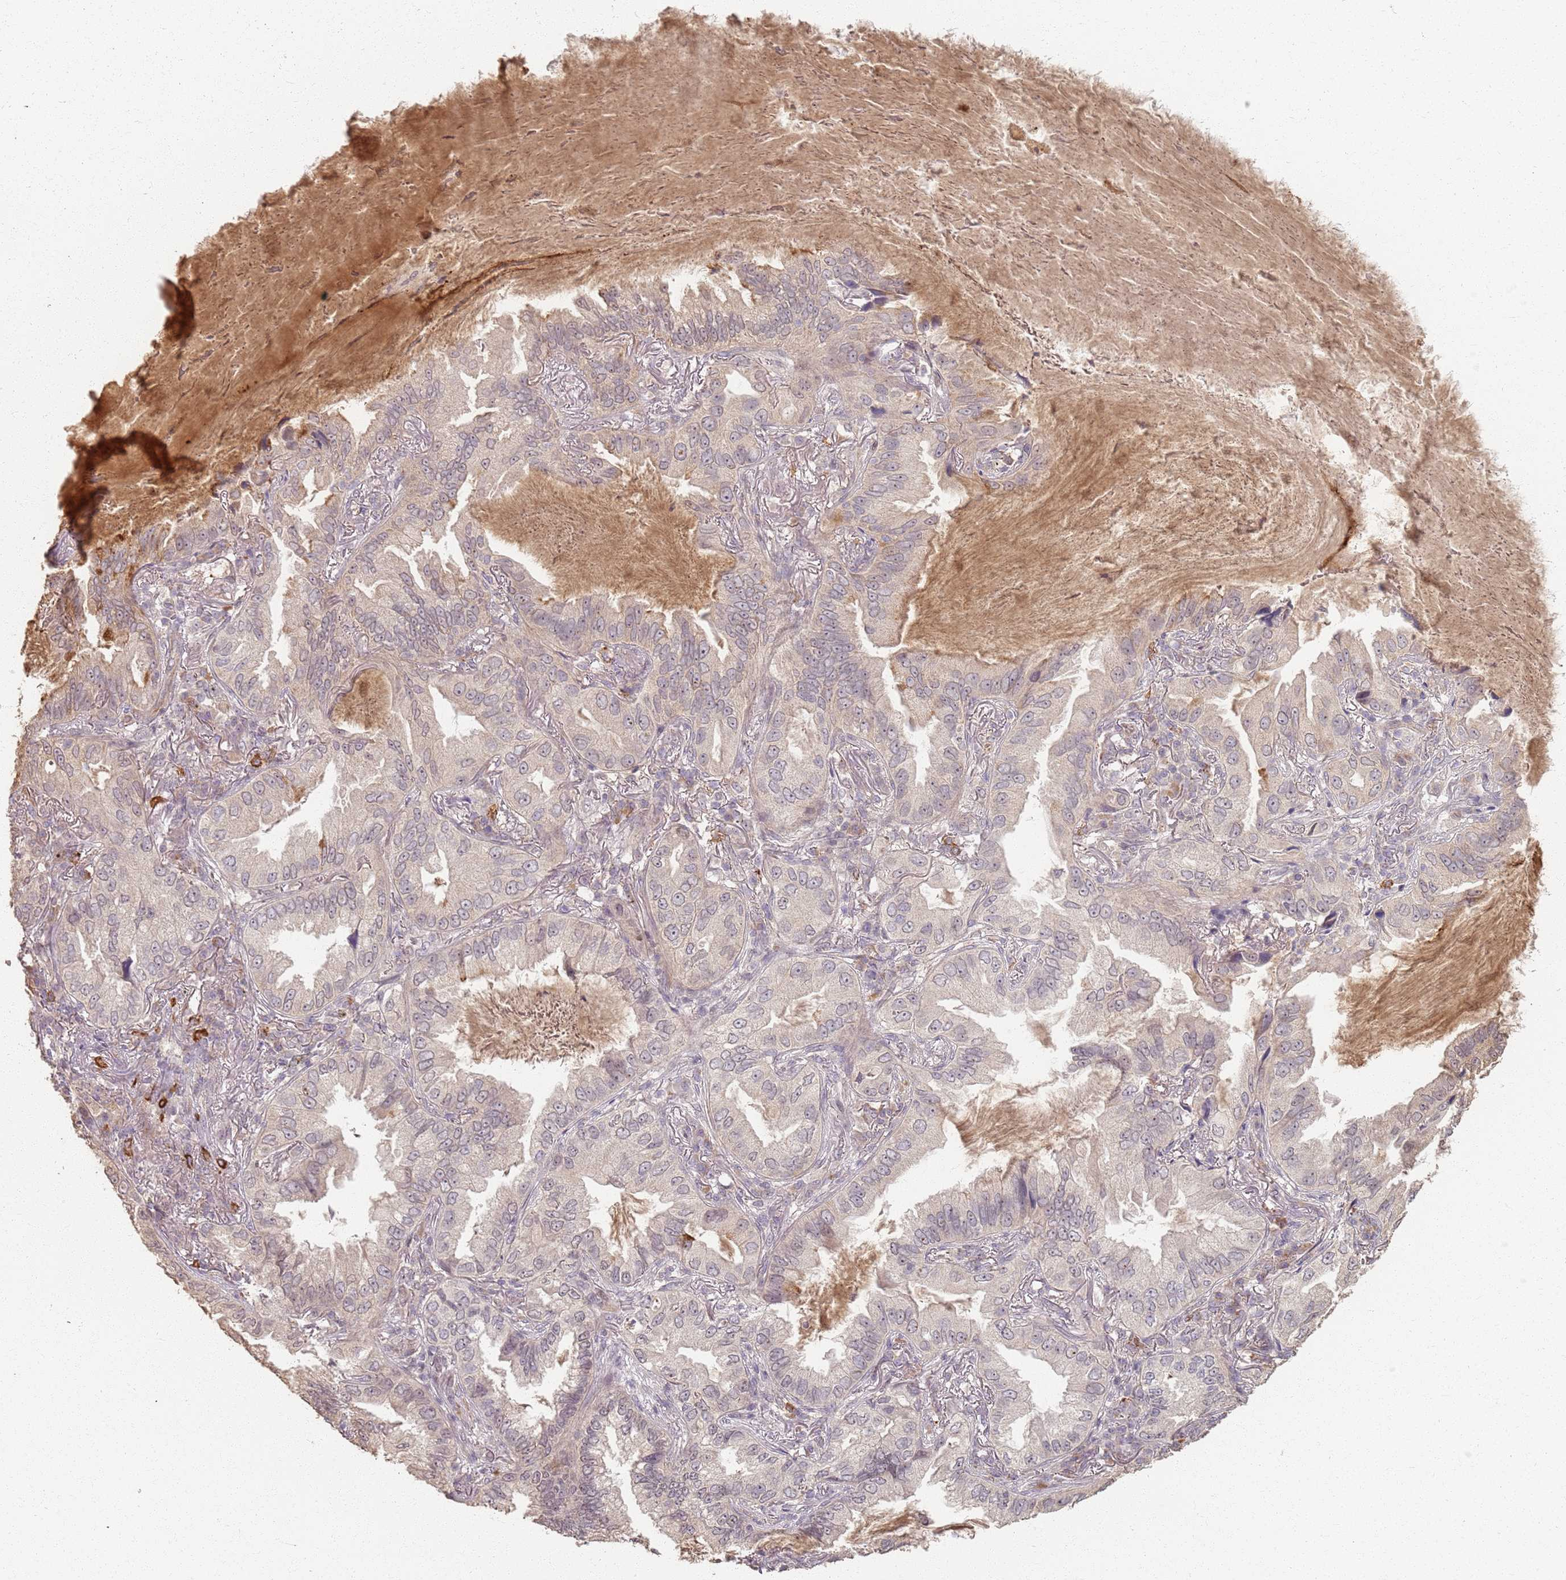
{"staining": {"intensity": "negative", "quantity": "none", "location": "none"}, "tissue": "lung cancer", "cell_type": "Tumor cells", "image_type": "cancer", "snomed": [{"axis": "morphology", "description": "Adenocarcinoma, NOS"}, {"axis": "topography", "description": "Lung"}], "caption": "The immunohistochemistry histopathology image has no significant expression in tumor cells of lung cancer tissue.", "gene": "CCDC168", "patient": {"sex": "female", "age": 69}}